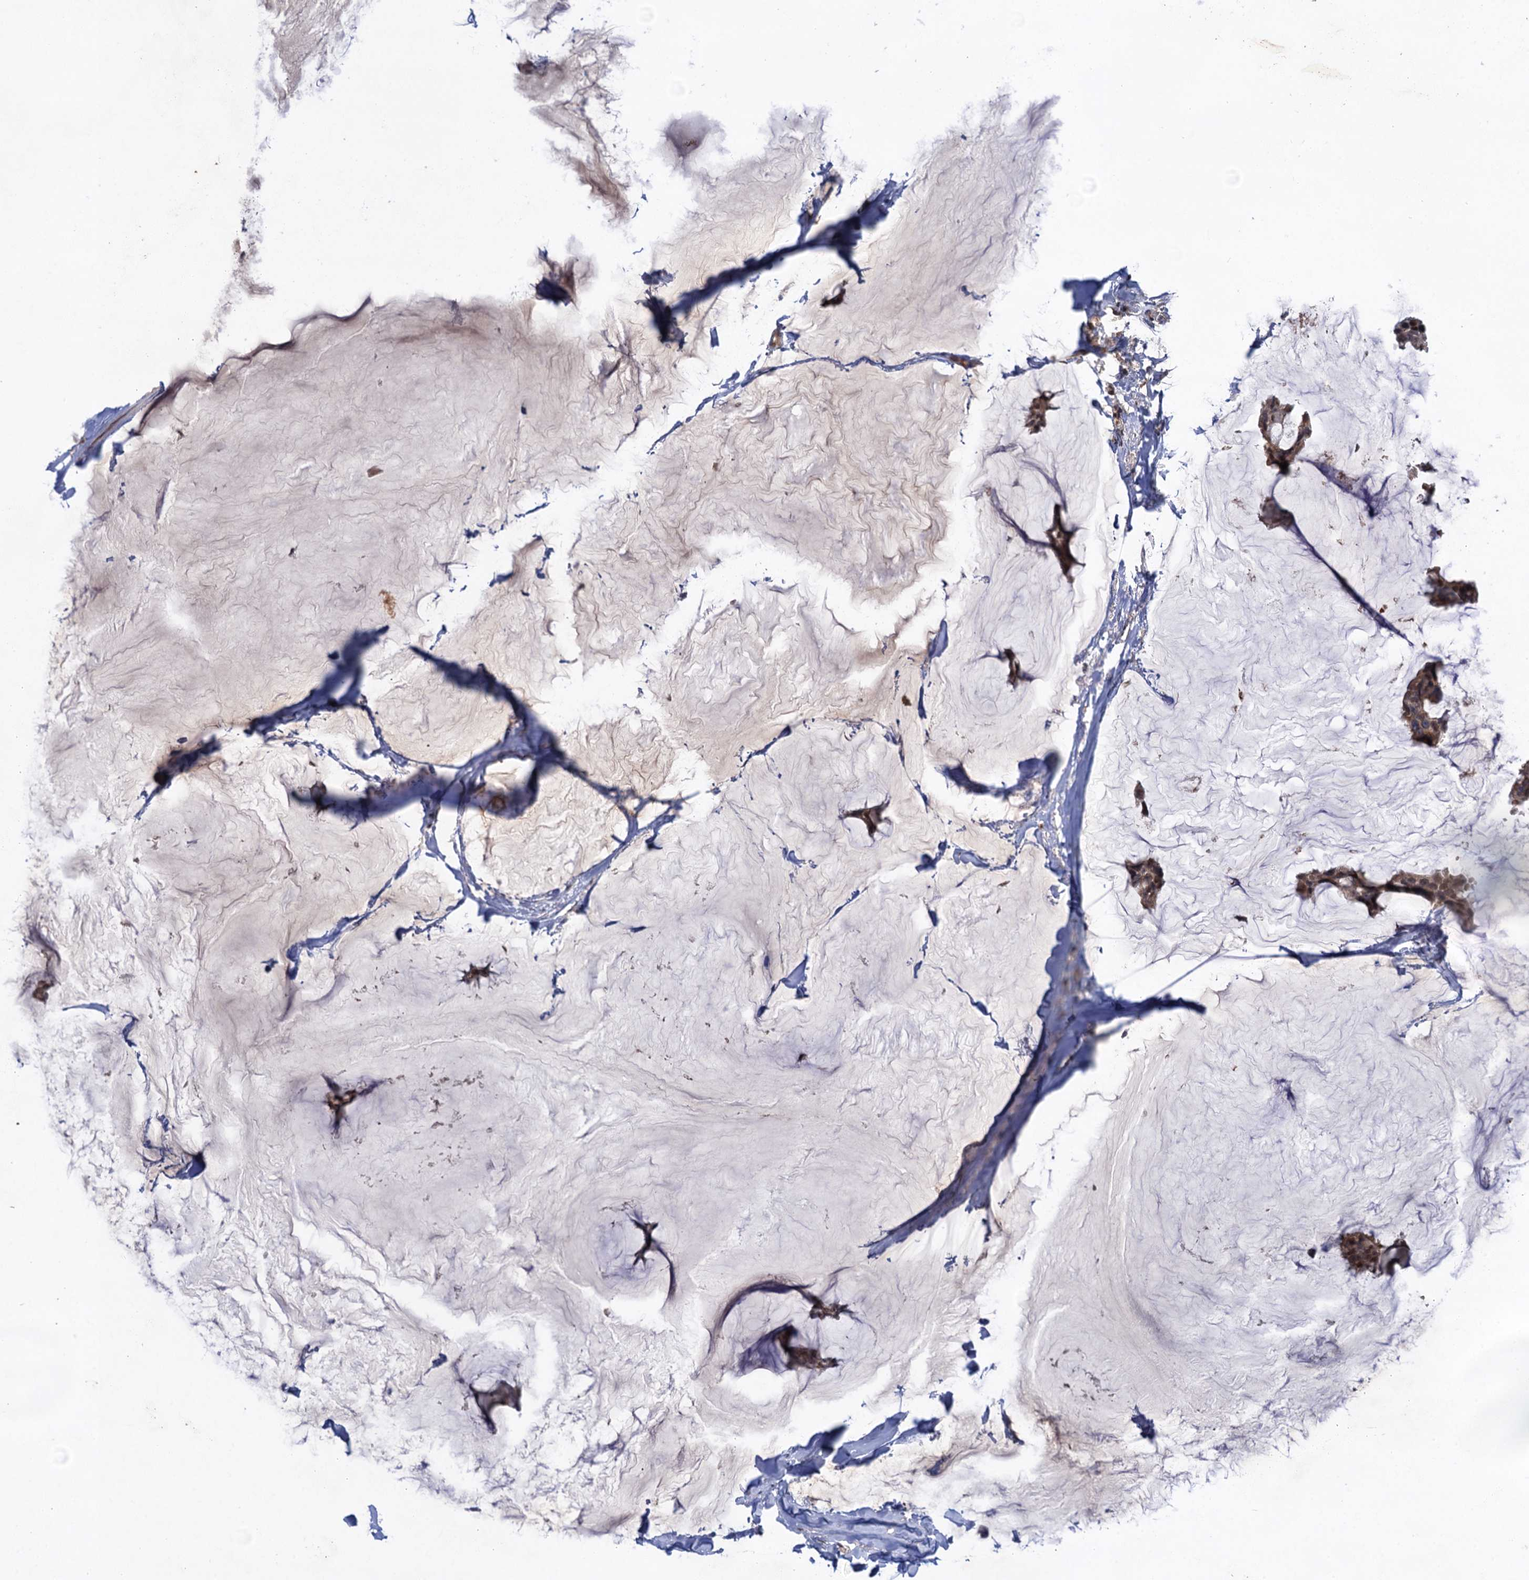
{"staining": {"intensity": "moderate", "quantity": "25%-75%", "location": "cytoplasmic/membranous"}, "tissue": "breast cancer", "cell_type": "Tumor cells", "image_type": "cancer", "snomed": [{"axis": "morphology", "description": "Duct carcinoma"}, {"axis": "topography", "description": "Breast"}], "caption": "Invasive ductal carcinoma (breast) tissue shows moderate cytoplasmic/membranous staining in about 25%-75% of tumor cells (IHC, brightfield microscopy, high magnification).", "gene": "NEK8", "patient": {"sex": "female", "age": 93}}